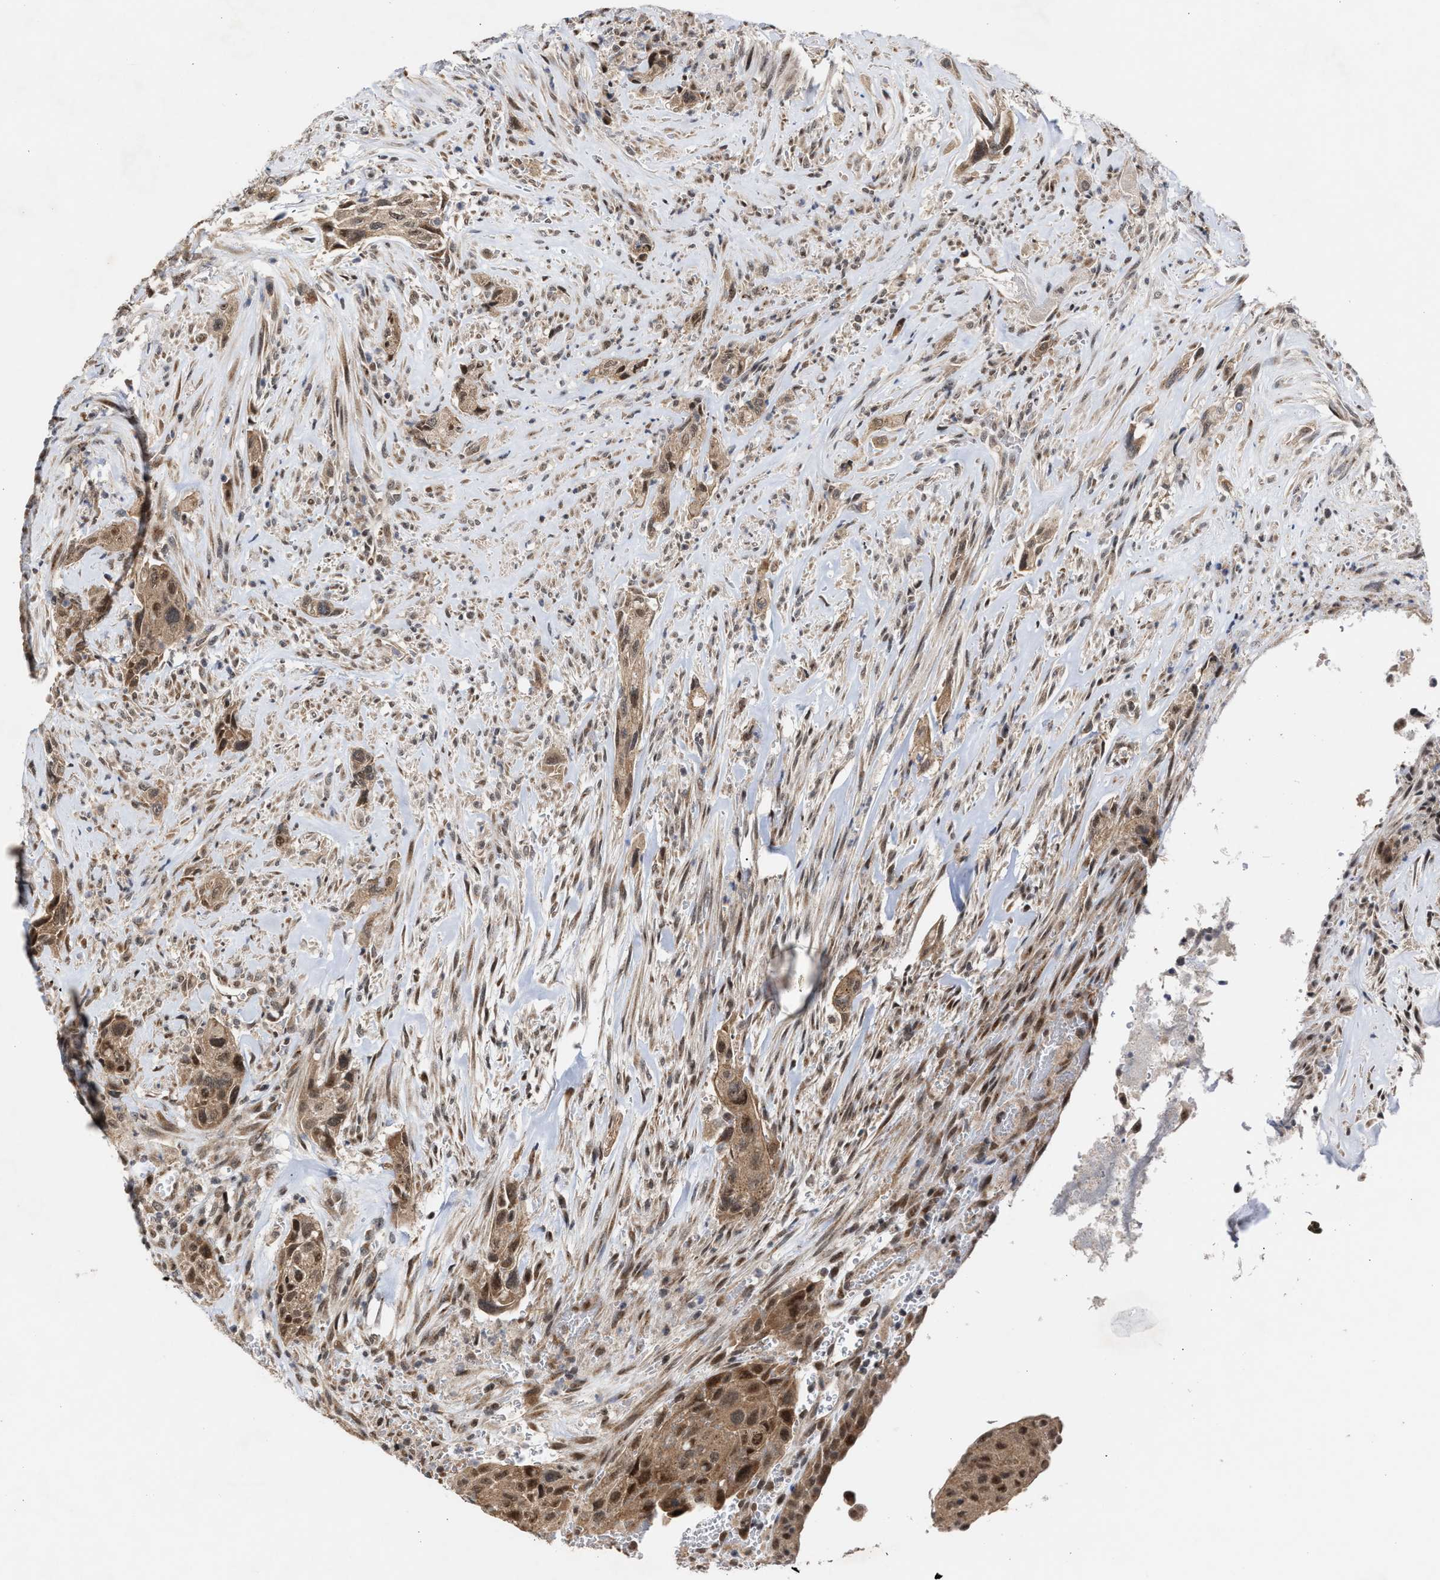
{"staining": {"intensity": "moderate", "quantity": ">75%", "location": "cytoplasmic/membranous,nuclear"}, "tissue": "urothelial cancer", "cell_type": "Tumor cells", "image_type": "cancer", "snomed": [{"axis": "morphology", "description": "Urothelial carcinoma, Low grade"}, {"axis": "morphology", "description": "Urothelial carcinoma, High grade"}, {"axis": "topography", "description": "Urinary bladder"}], "caption": "This is a photomicrograph of immunohistochemistry staining of urothelial carcinoma (low-grade), which shows moderate expression in the cytoplasmic/membranous and nuclear of tumor cells.", "gene": "MKNK2", "patient": {"sex": "male", "age": 35}}